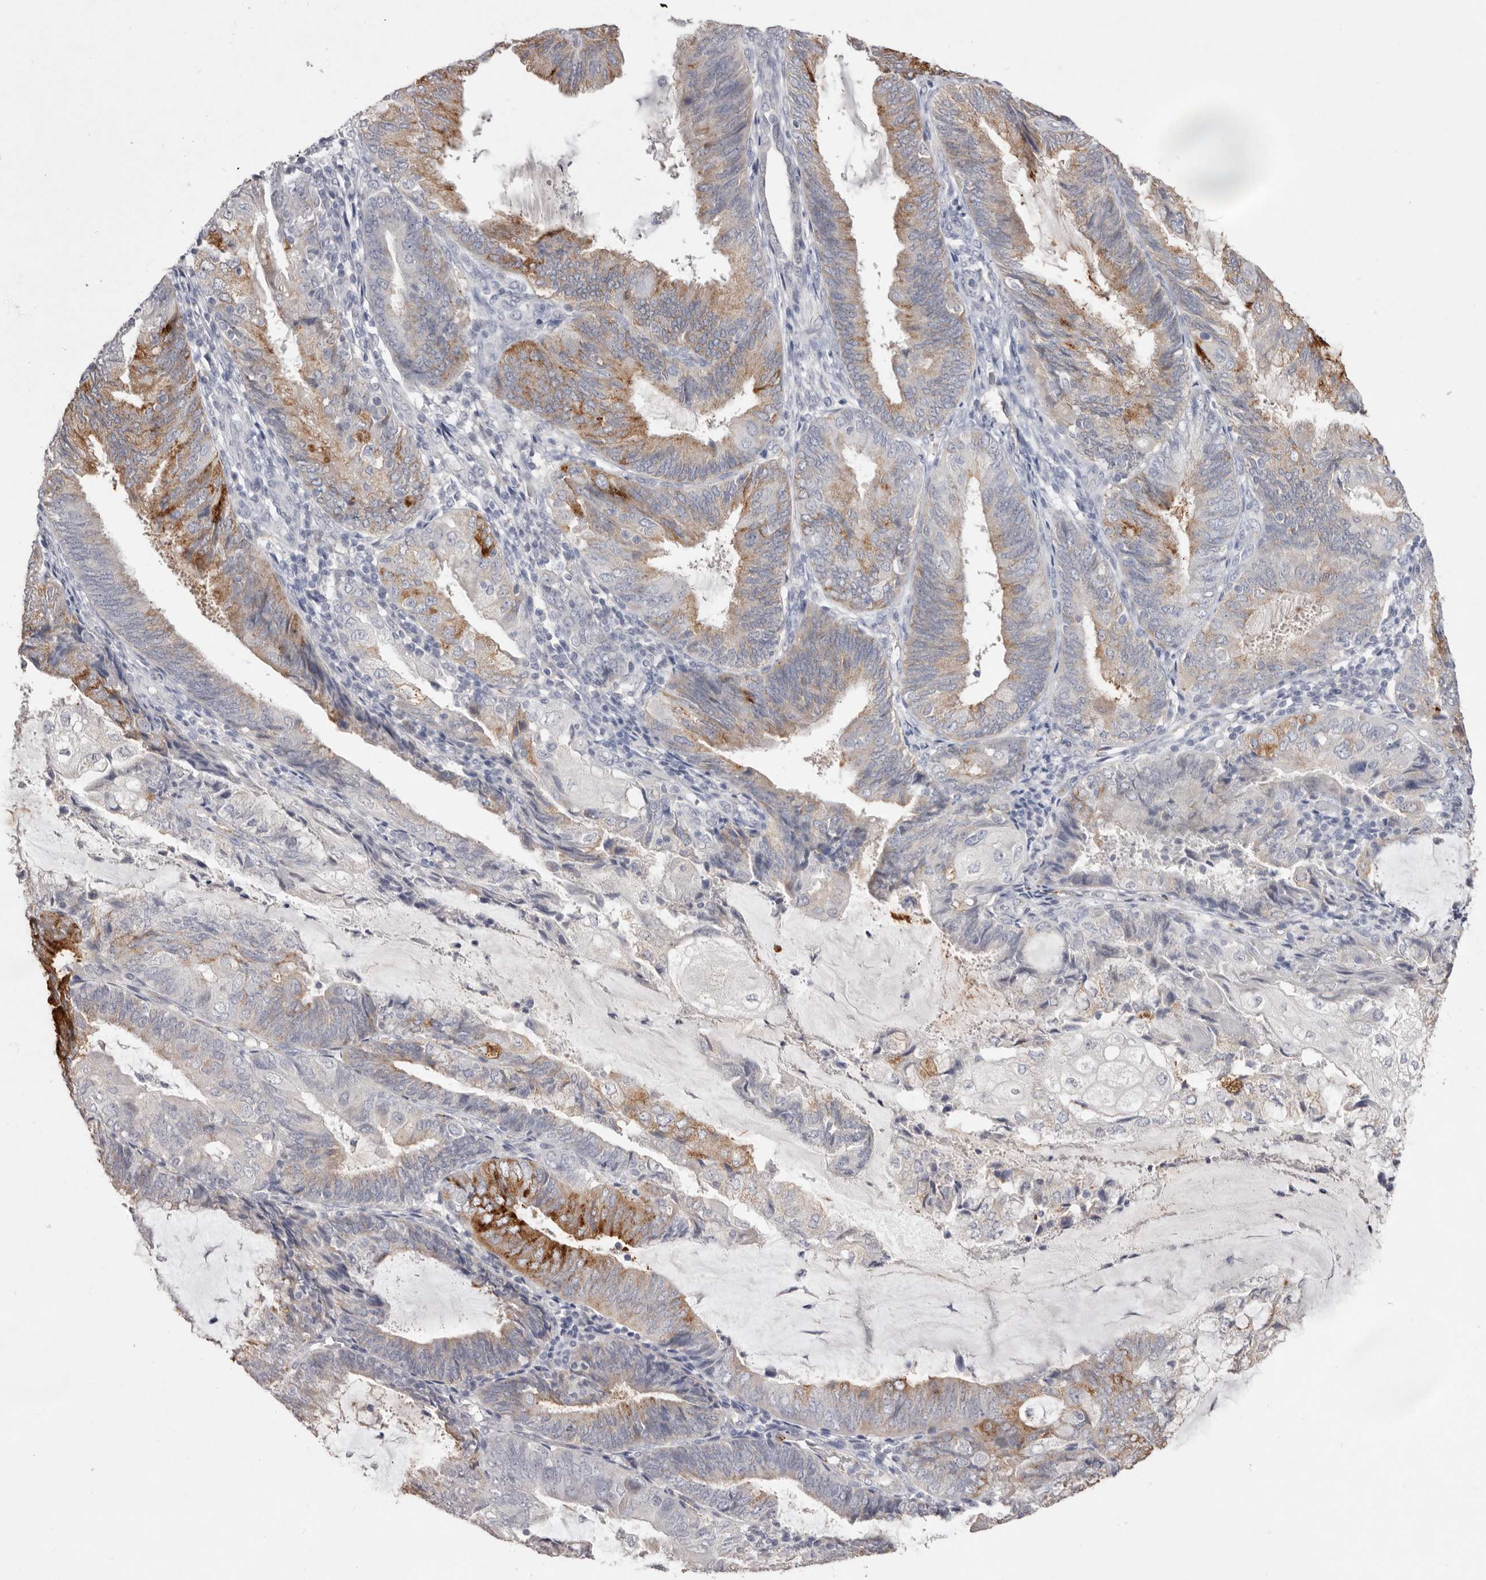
{"staining": {"intensity": "moderate", "quantity": "25%-75%", "location": "cytoplasmic/membranous"}, "tissue": "endometrial cancer", "cell_type": "Tumor cells", "image_type": "cancer", "snomed": [{"axis": "morphology", "description": "Adenocarcinoma, NOS"}, {"axis": "topography", "description": "Endometrium"}], "caption": "Protein expression analysis of human endometrial adenocarcinoma reveals moderate cytoplasmic/membranous positivity in about 25%-75% of tumor cells.", "gene": "ZYG11B", "patient": {"sex": "female", "age": 81}}